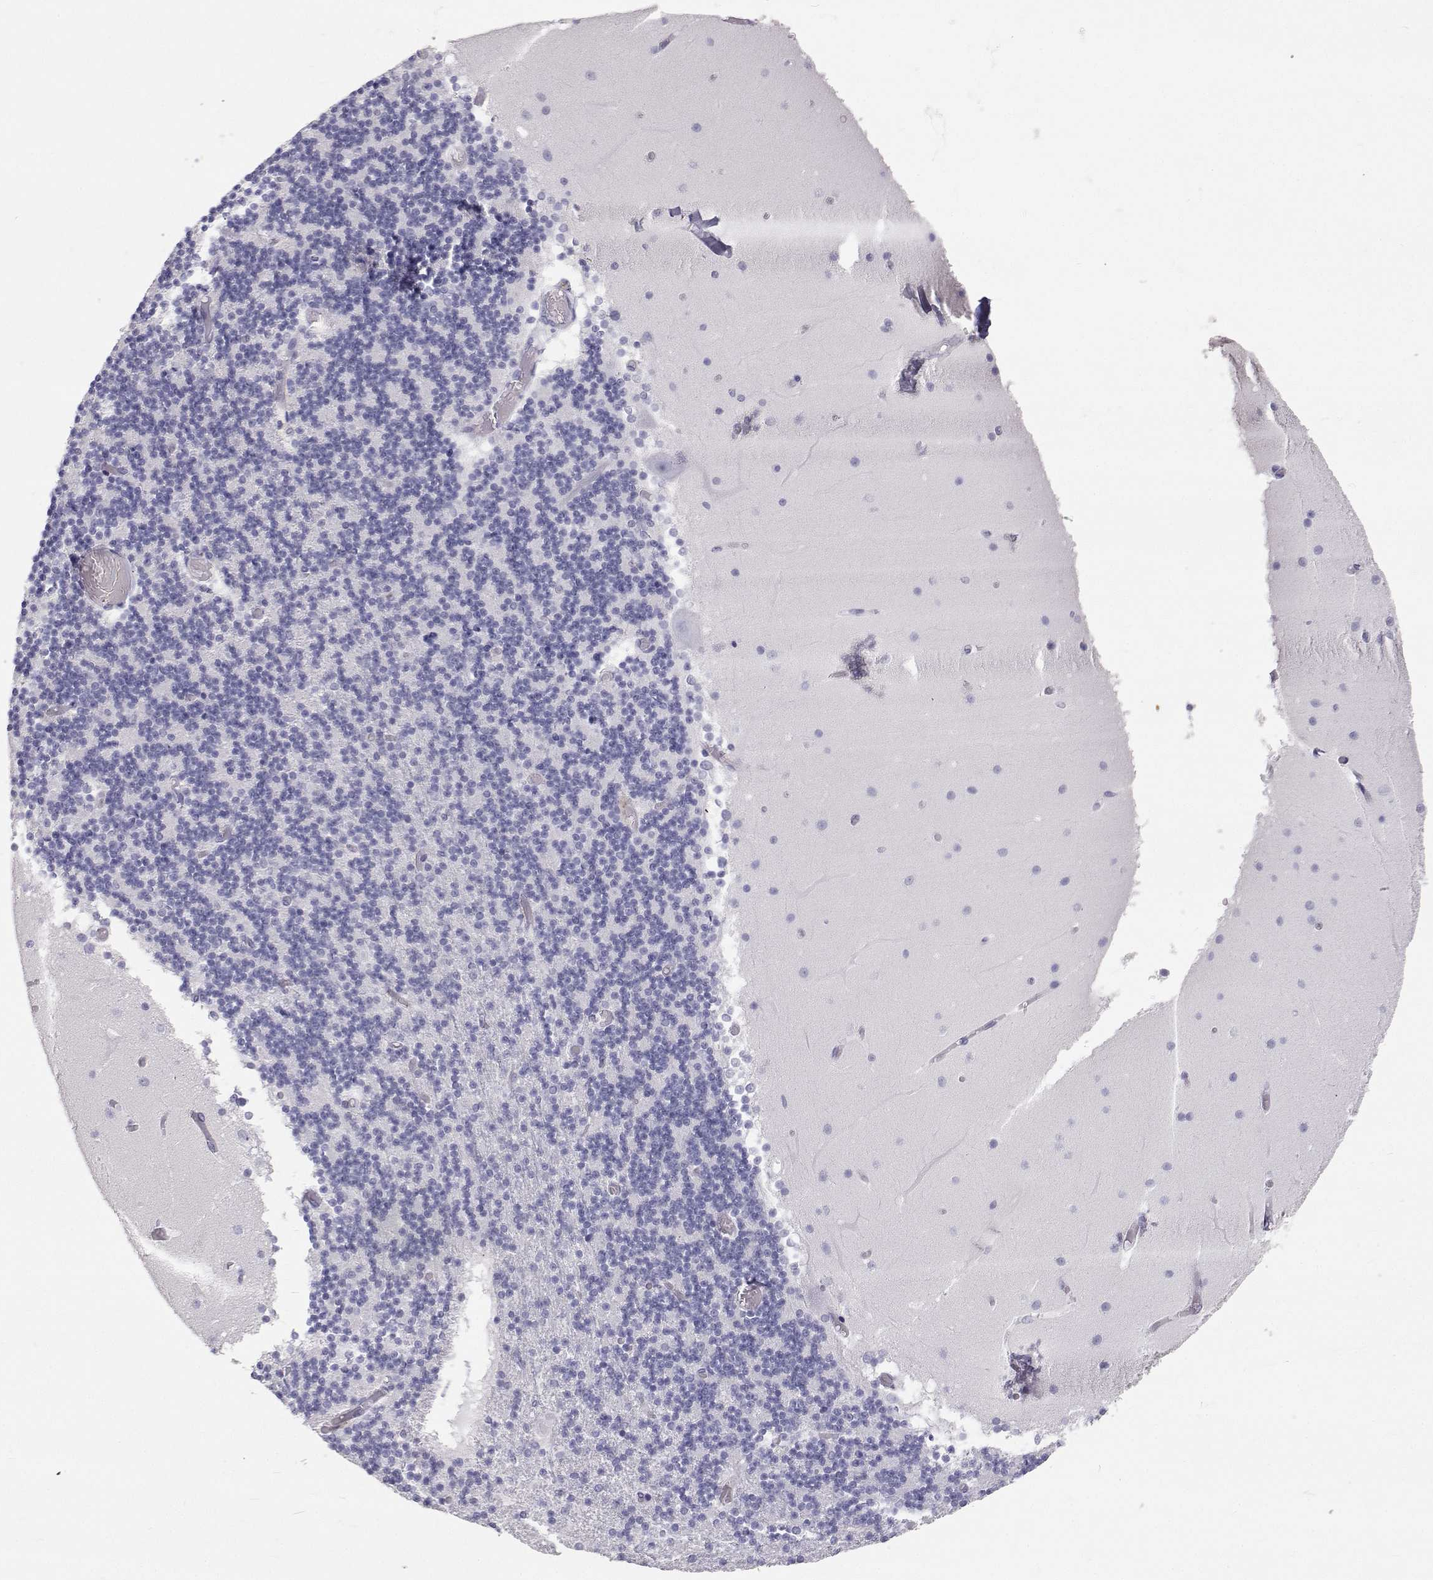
{"staining": {"intensity": "negative", "quantity": "none", "location": "none"}, "tissue": "cerebellum", "cell_type": "Cells in granular layer", "image_type": "normal", "snomed": [{"axis": "morphology", "description": "Normal tissue, NOS"}, {"axis": "topography", "description": "Cerebellum"}], "caption": "DAB (3,3'-diaminobenzidine) immunohistochemical staining of benign human cerebellum reveals no significant staining in cells in granular layer. (Brightfield microscopy of DAB IHC at high magnification).", "gene": "SFTPB", "patient": {"sex": "female", "age": 28}}